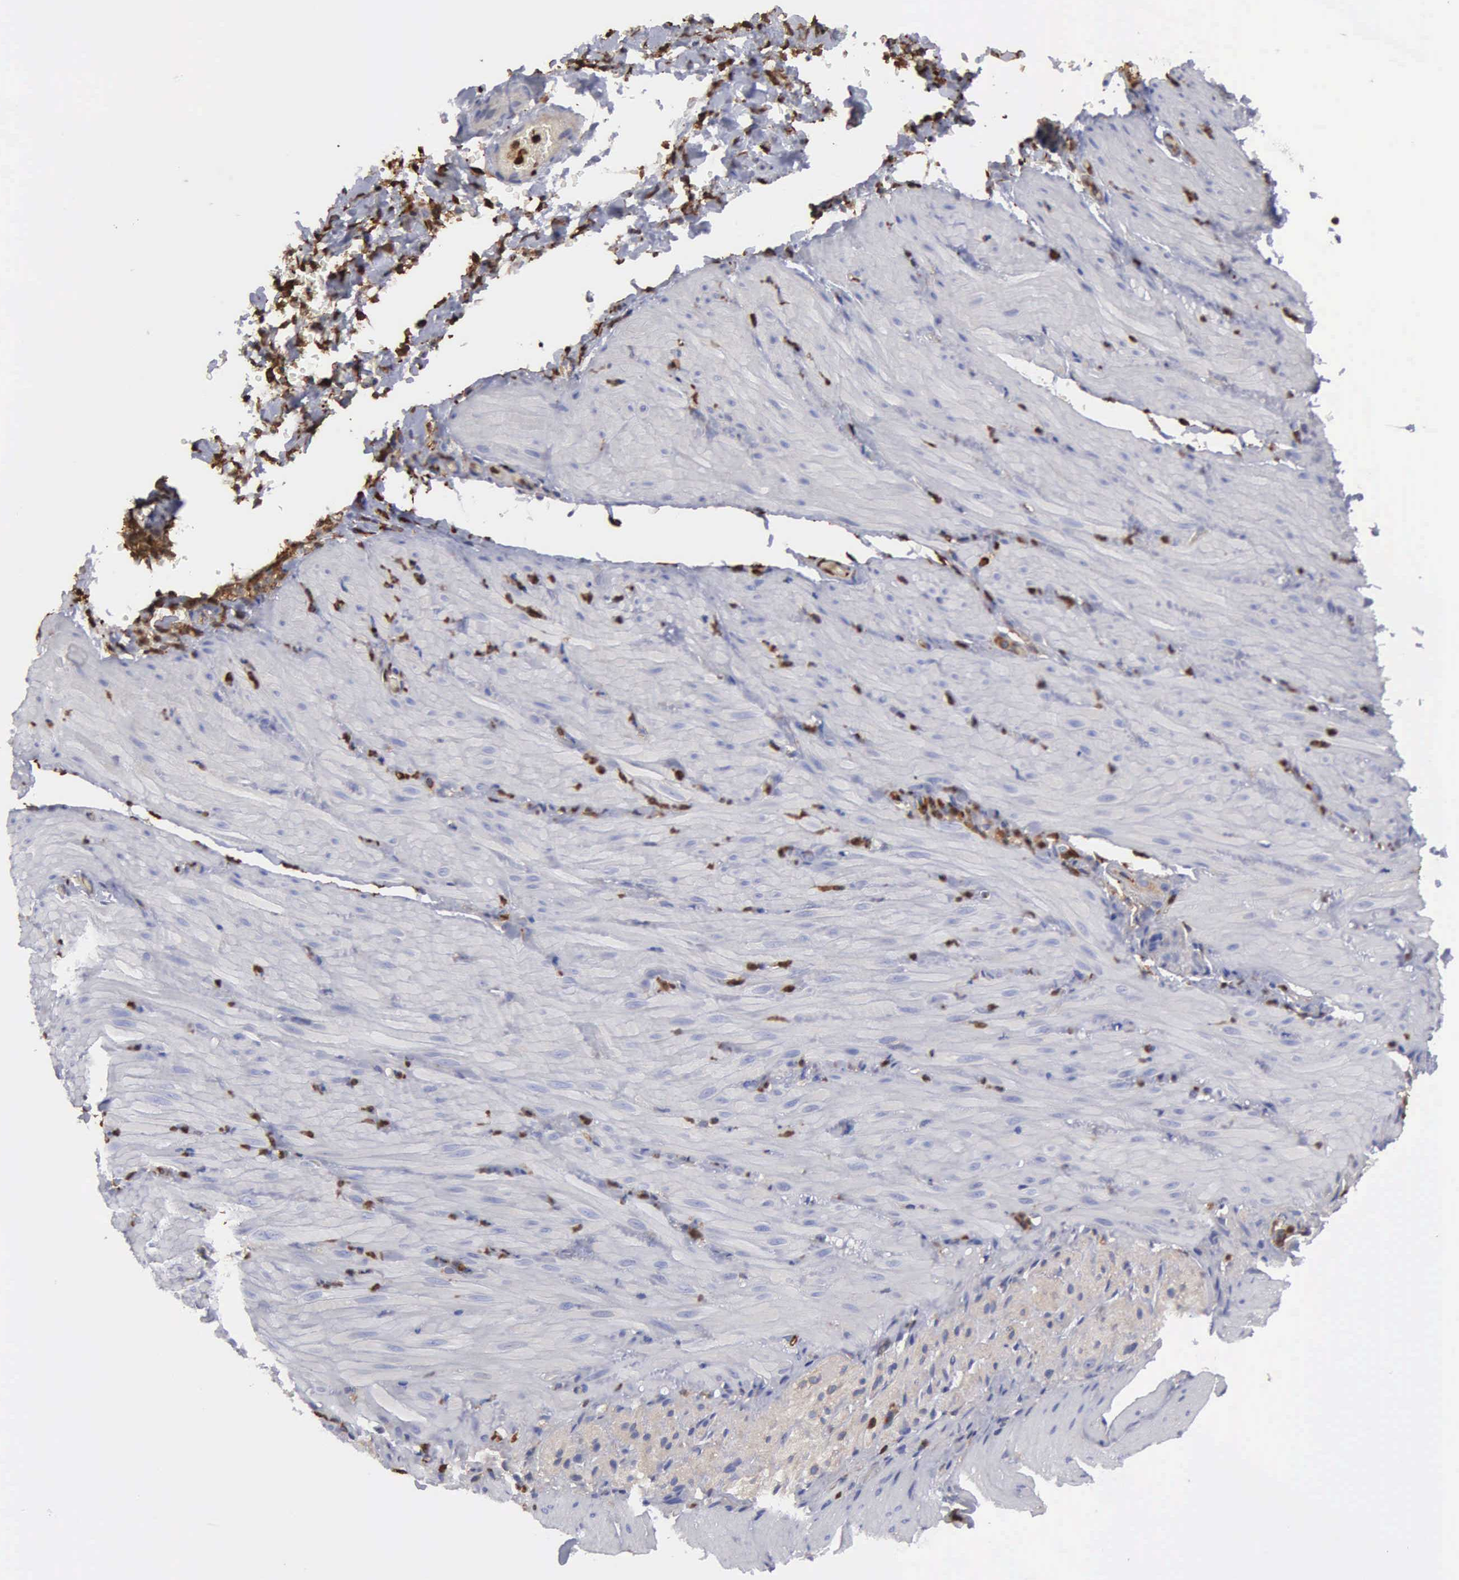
{"staining": {"intensity": "negative", "quantity": "none", "location": "none"}, "tissue": "smooth muscle", "cell_type": "Smooth muscle cells", "image_type": "normal", "snomed": [{"axis": "morphology", "description": "Normal tissue, NOS"}, {"axis": "topography", "description": "Duodenum"}], "caption": "Immunohistochemistry (IHC) image of unremarkable smooth muscle: smooth muscle stained with DAB (3,3'-diaminobenzidine) shows no significant protein expression in smooth muscle cells. Brightfield microscopy of immunohistochemistry (IHC) stained with DAB (brown) and hematoxylin (blue), captured at high magnification.", "gene": "G6PD", "patient": {"sex": "male", "age": 63}}